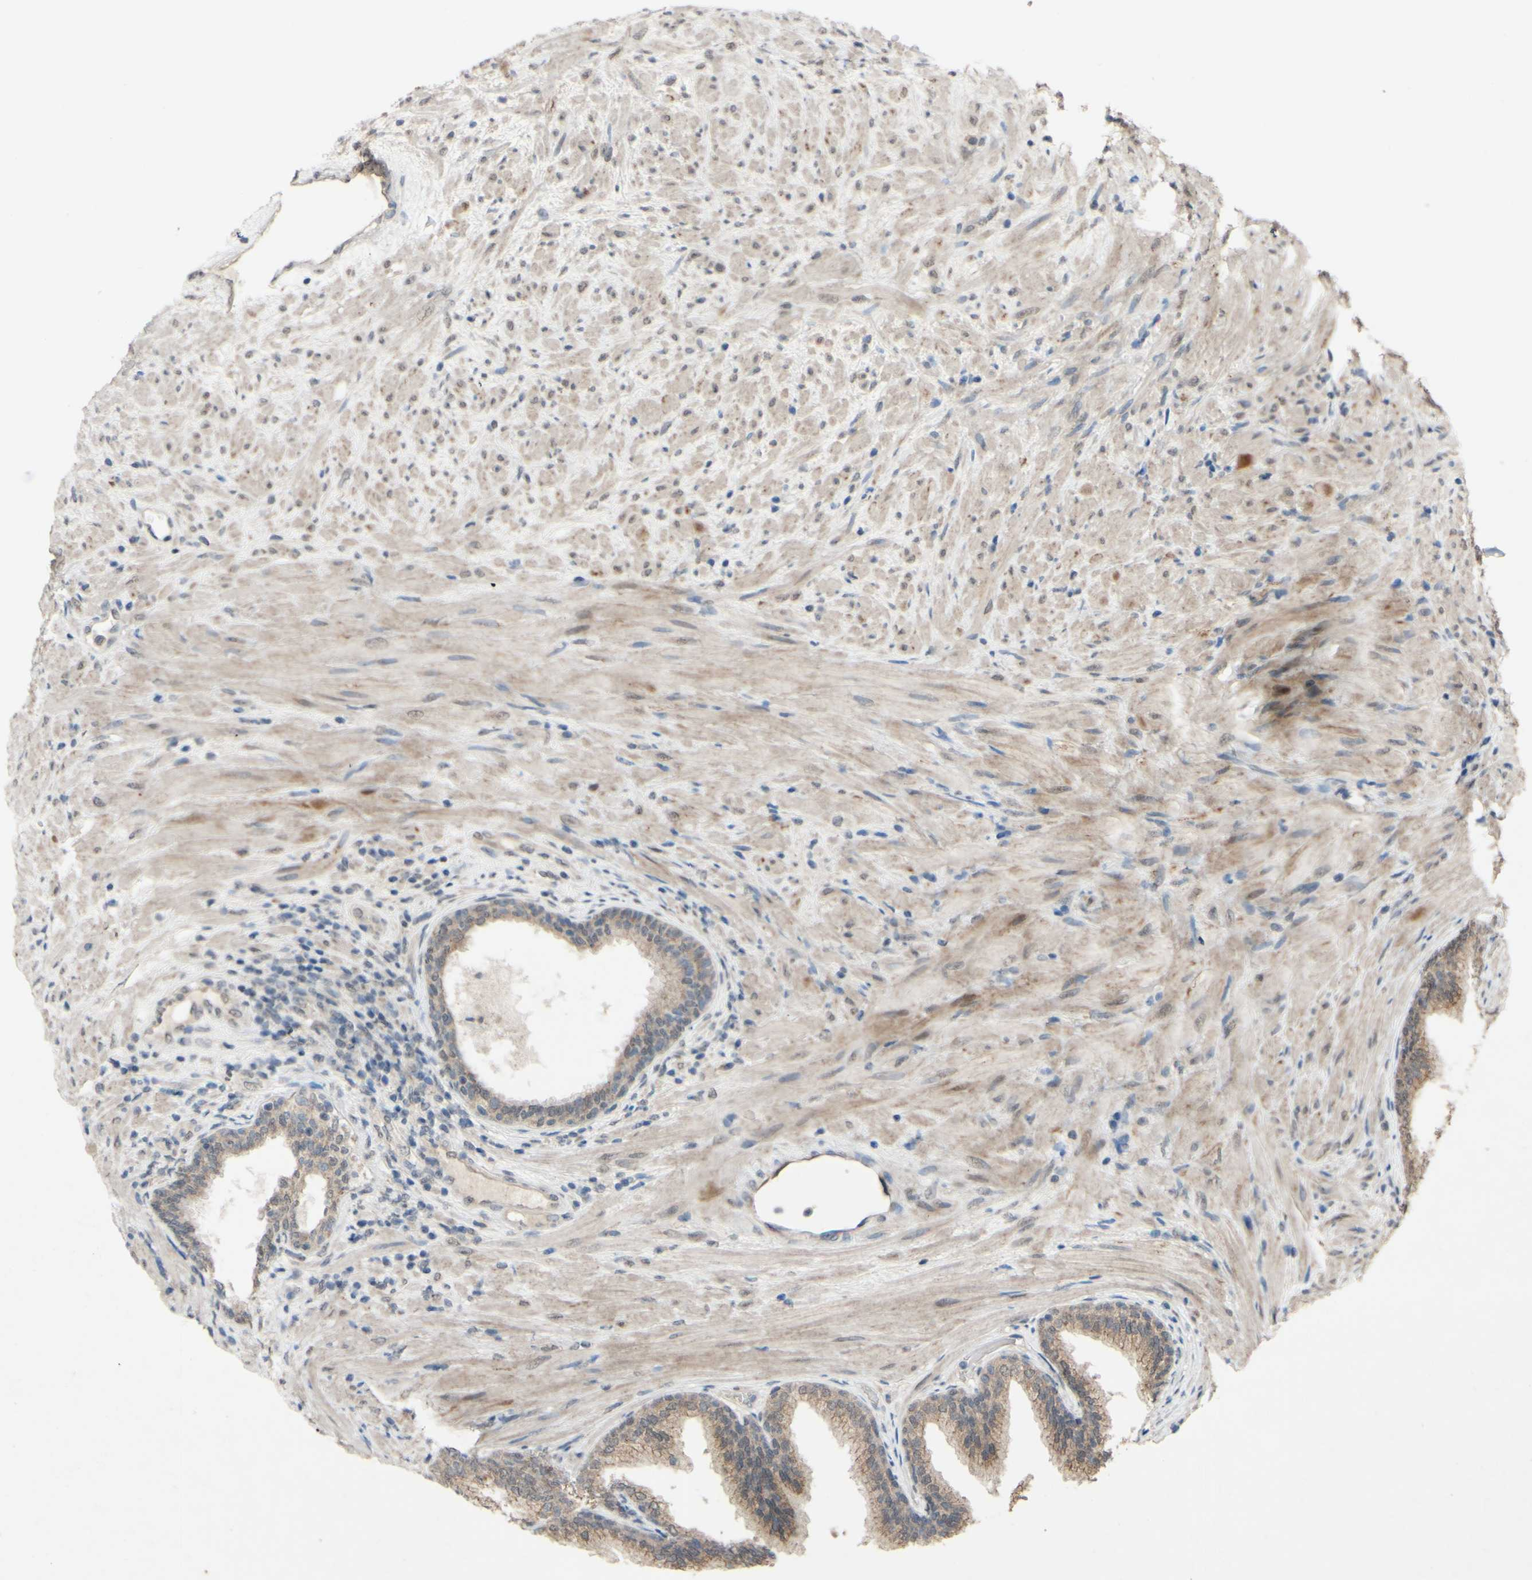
{"staining": {"intensity": "moderate", "quantity": ">75%", "location": "cytoplasmic/membranous"}, "tissue": "prostate", "cell_type": "Glandular cells", "image_type": "normal", "snomed": [{"axis": "morphology", "description": "Normal tissue, NOS"}, {"axis": "topography", "description": "Prostate"}], "caption": "IHC (DAB (3,3'-diaminobenzidine)) staining of benign human prostate reveals moderate cytoplasmic/membranous protein expression in about >75% of glandular cells. The protein is stained brown, and the nuclei are stained in blue (DAB IHC with brightfield microscopy, high magnification).", "gene": "CDCP1", "patient": {"sex": "male", "age": 76}}